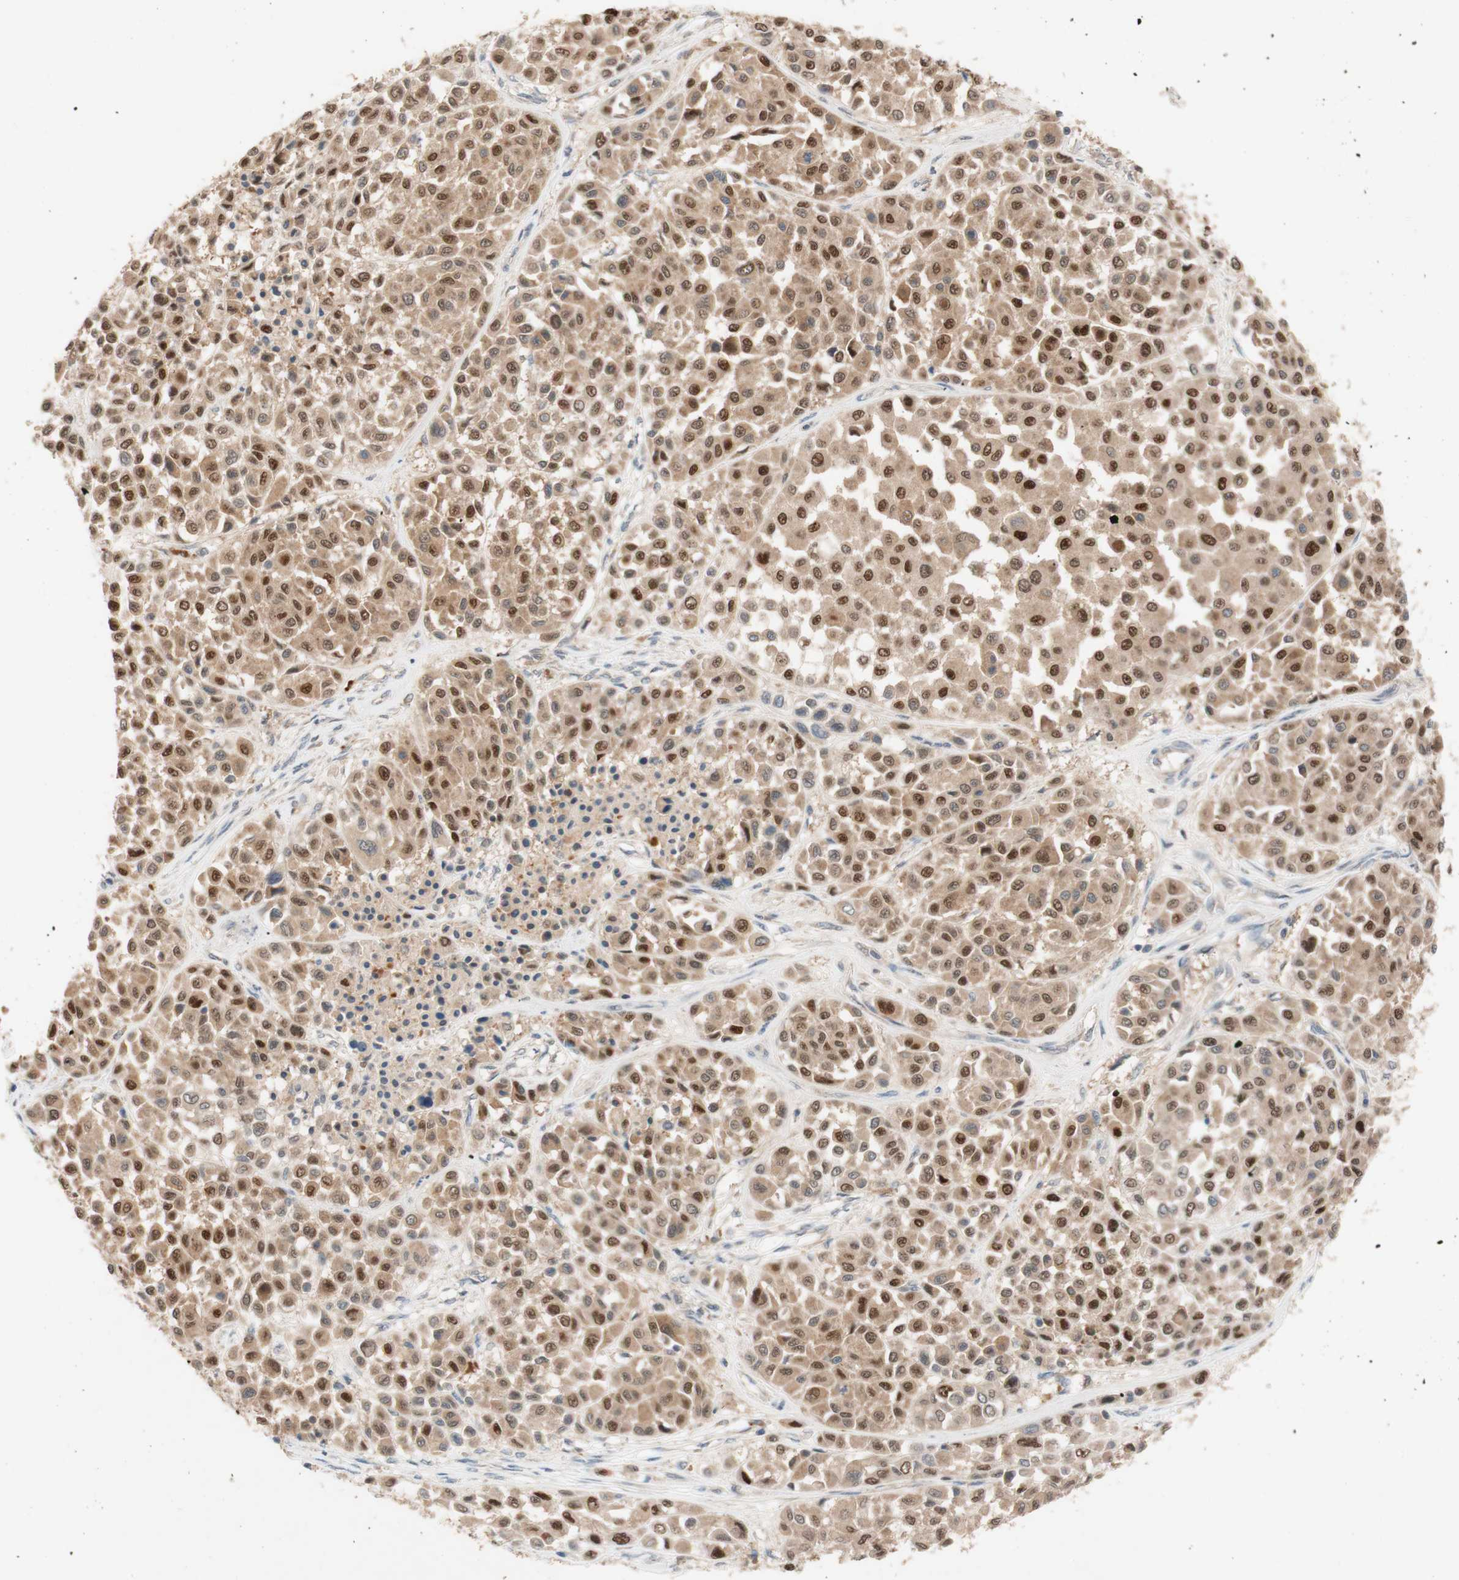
{"staining": {"intensity": "moderate", "quantity": ">75%", "location": "cytoplasmic/membranous,nuclear"}, "tissue": "melanoma", "cell_type": "Tumor cells", "image_type": "cancer", "snomed": [{"axis": "morphology", "description": "Malignant melanoma, Metastatic site"}, {"axis": "topography", "description": "Soft tissue"}], "caption": "Protein expression analysis of human malignant melanoma (metastatic site) reveals moderate cytoplasmic/membranous and nuclear expression in approximately >75% of tumor cells. The protein is shown in brown color, while the nuclei are stained blue.", "gene": "PEX2", "patient": {"sex": "male", "age": 41}}